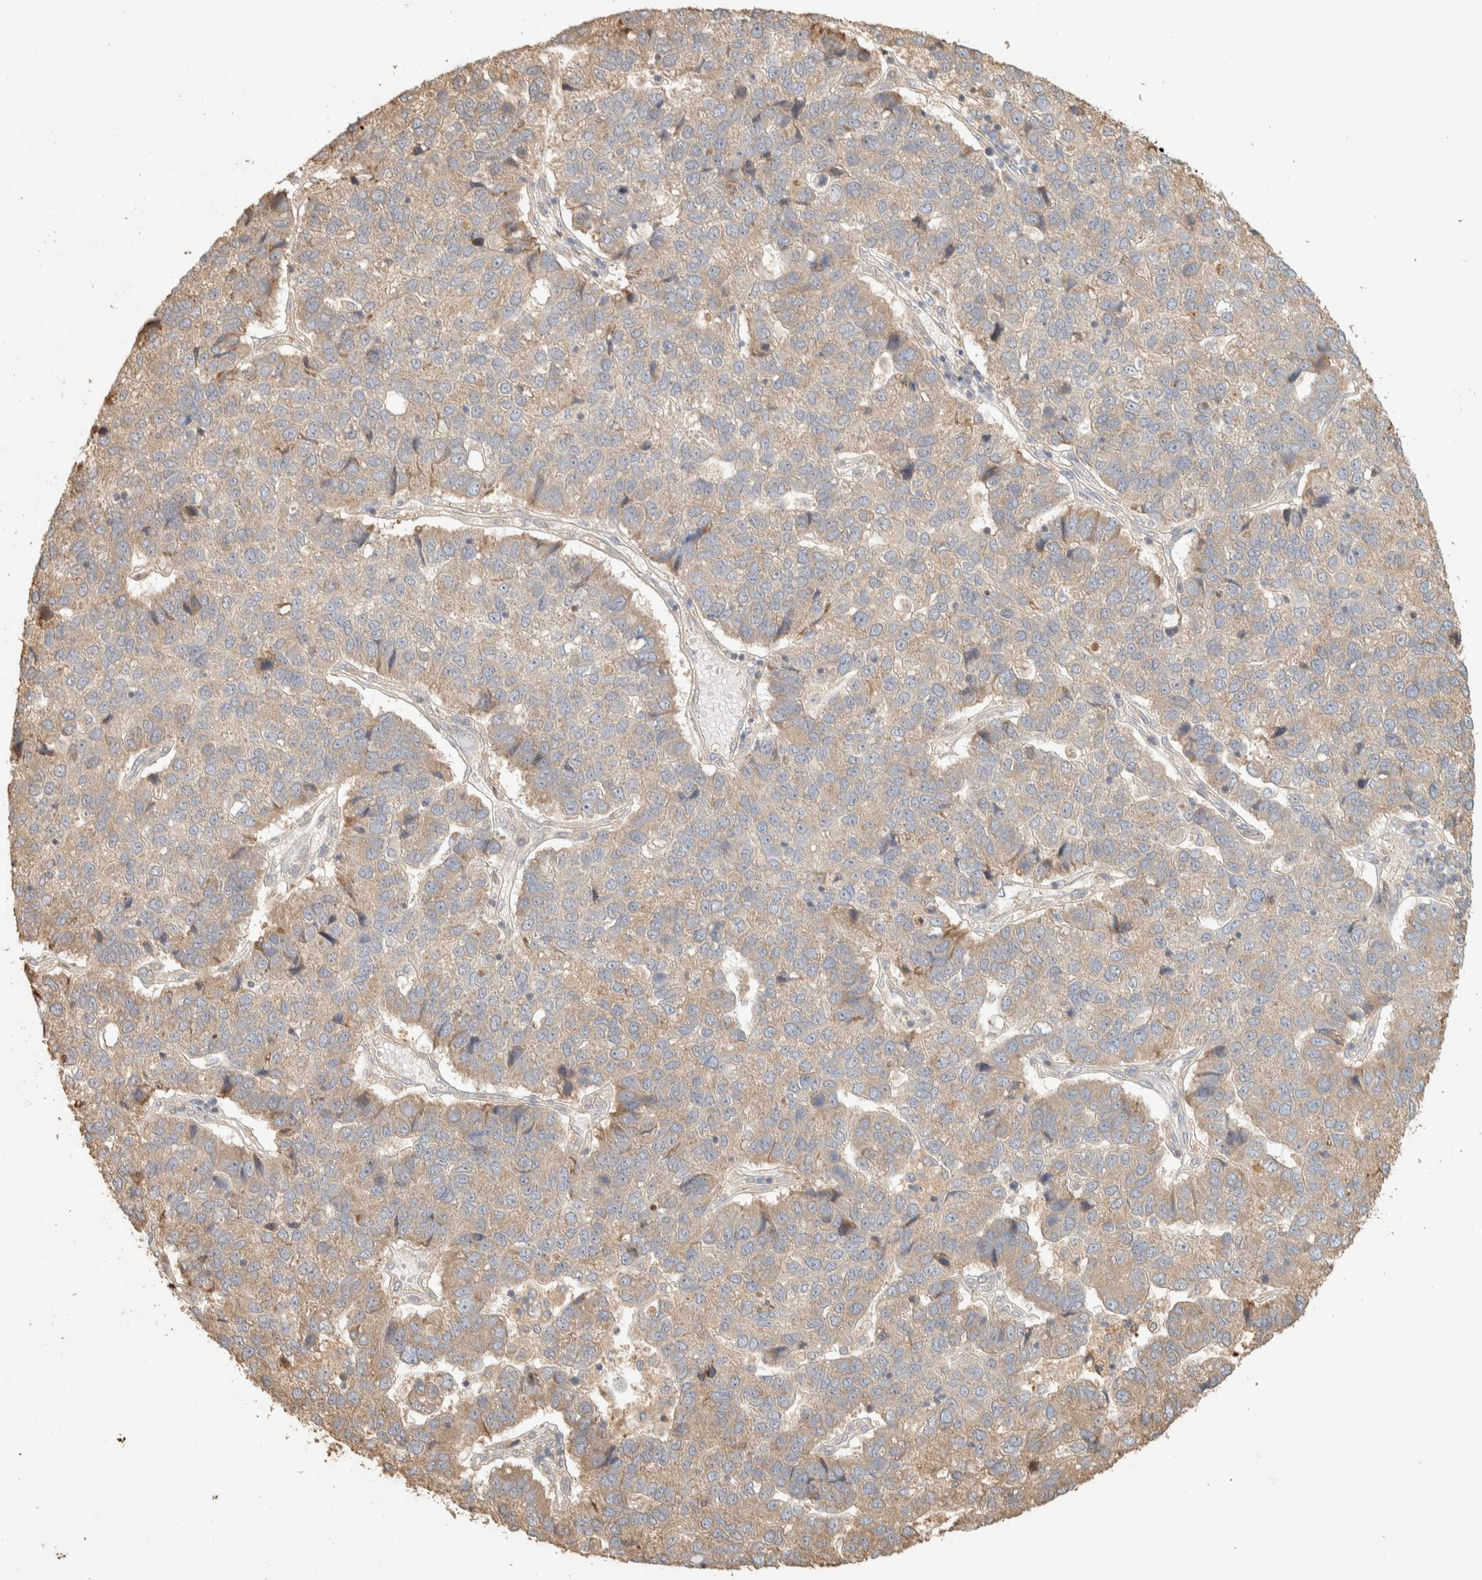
{"staining": {"intensity": "weak", "quantity": "<25%", "location": "cytoplasmic/membranous"}, "tissue": "pancreatic cancer", "cell_type": "Tumor cells", "image_type": "cancer", "snomed": [{"axis": "morphology", "description": "Adenocarcinoma, NOS"}, {"axis": "topography", "description": "Pancreas"}], "caption": "IHC histopathology image of neoplastic tissue: adenocarcinoma (pancreatic) stained with DAB (3,3'-diaminobenzidine) shows no significant protein expression in tumor cells.", "gene": "EXOC7", "patient": {"sex": "female", "age": 61}}